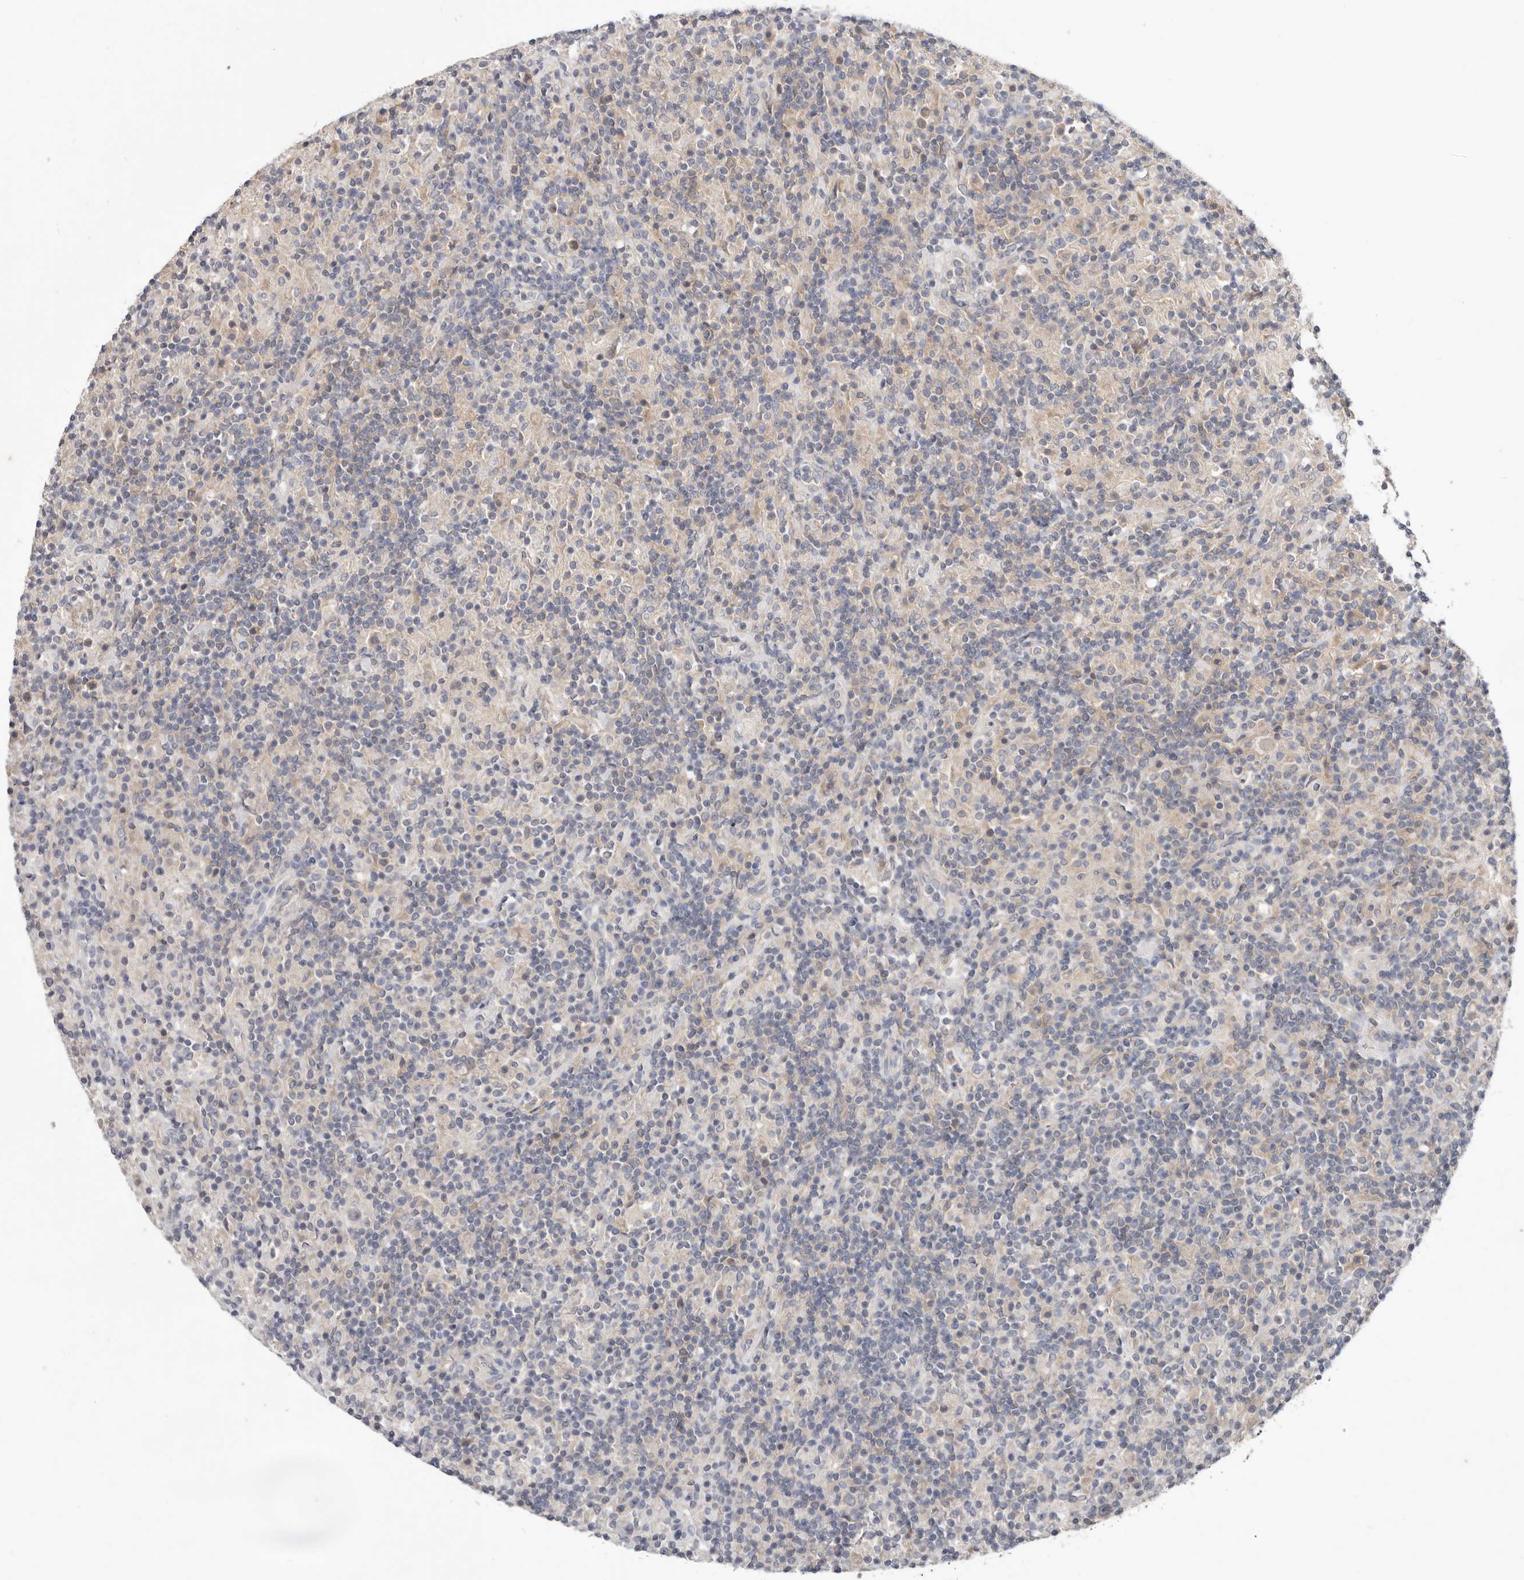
{"staining": {"intensity": "negative", "quantity": "none", "location": "none"}, "tissue": "lymphoma", "cell_type": "Tumor cells", "image_type": "cancer", "snomed": [{"axis": "morphology", "description": "Hodgkin's disease, NOS"}, {"axis": "topography", "description": "Lymph node"}], "caption": "A high-resolution photomicrograph shows immunohistochemistry staining of Hodgkin's disease, which demonstrates no significant expression in tumor cells.", "gene": "WDR77", "patient": {"sex": "male", "age": 70}}